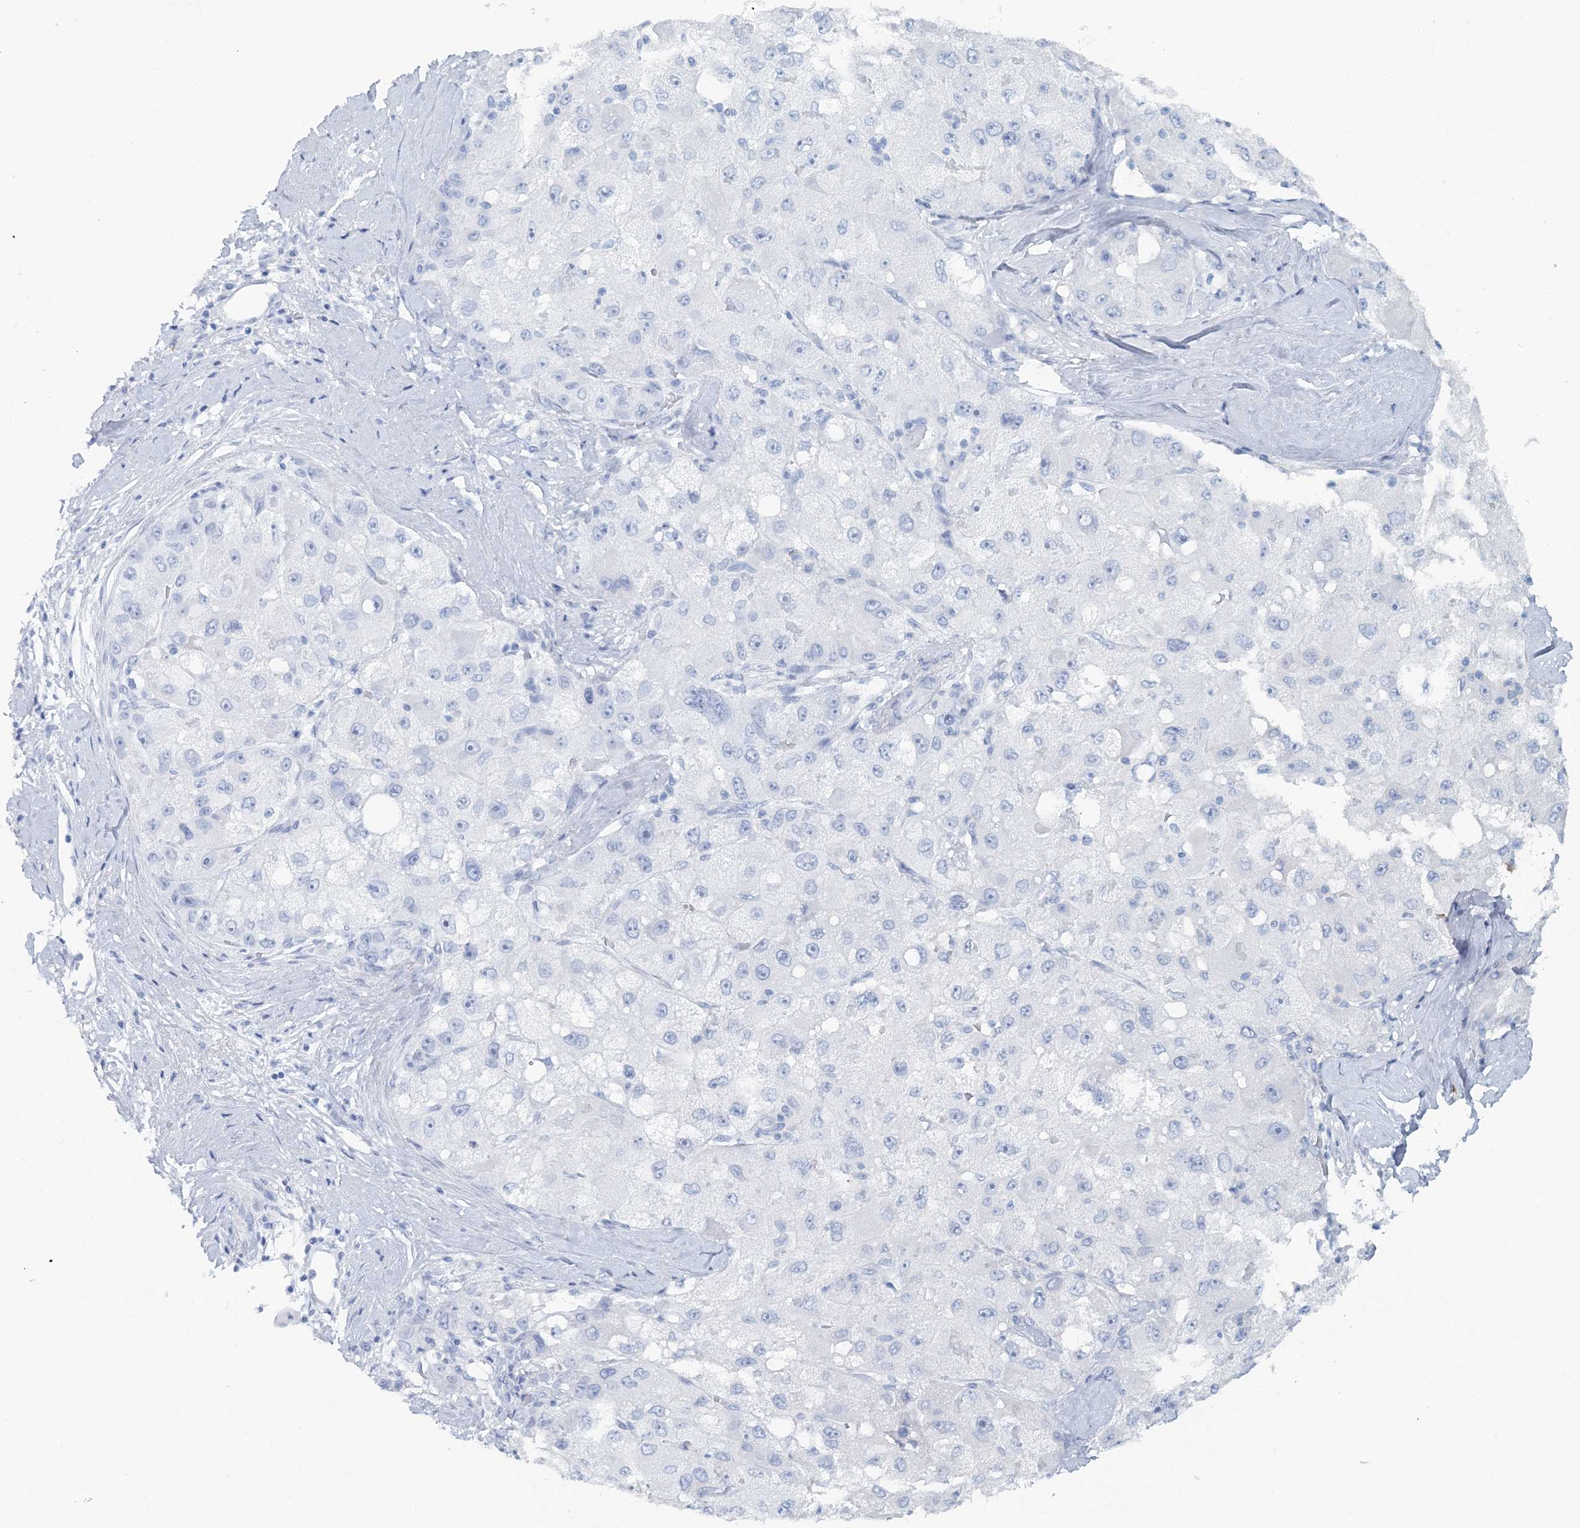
{"staining": {"intensity": "negative", "quantity": "none", "location": "none"}, "tissue": "liver cancer", "cell_type": "Tumor cells", "image_type": "cancer", "snomed": [{"axis": "morphology", "description": "Carcinoma, Hepatocellular, NOS"}, {"axis": "topography", "description": "Liver"}], "caption": "Liver hepatocellular carcinoma stained for a protein using IHC shows no positivity tumor cells.", "gene": "CUEDC2", "patient": {"sex": "male", "age": 80}}